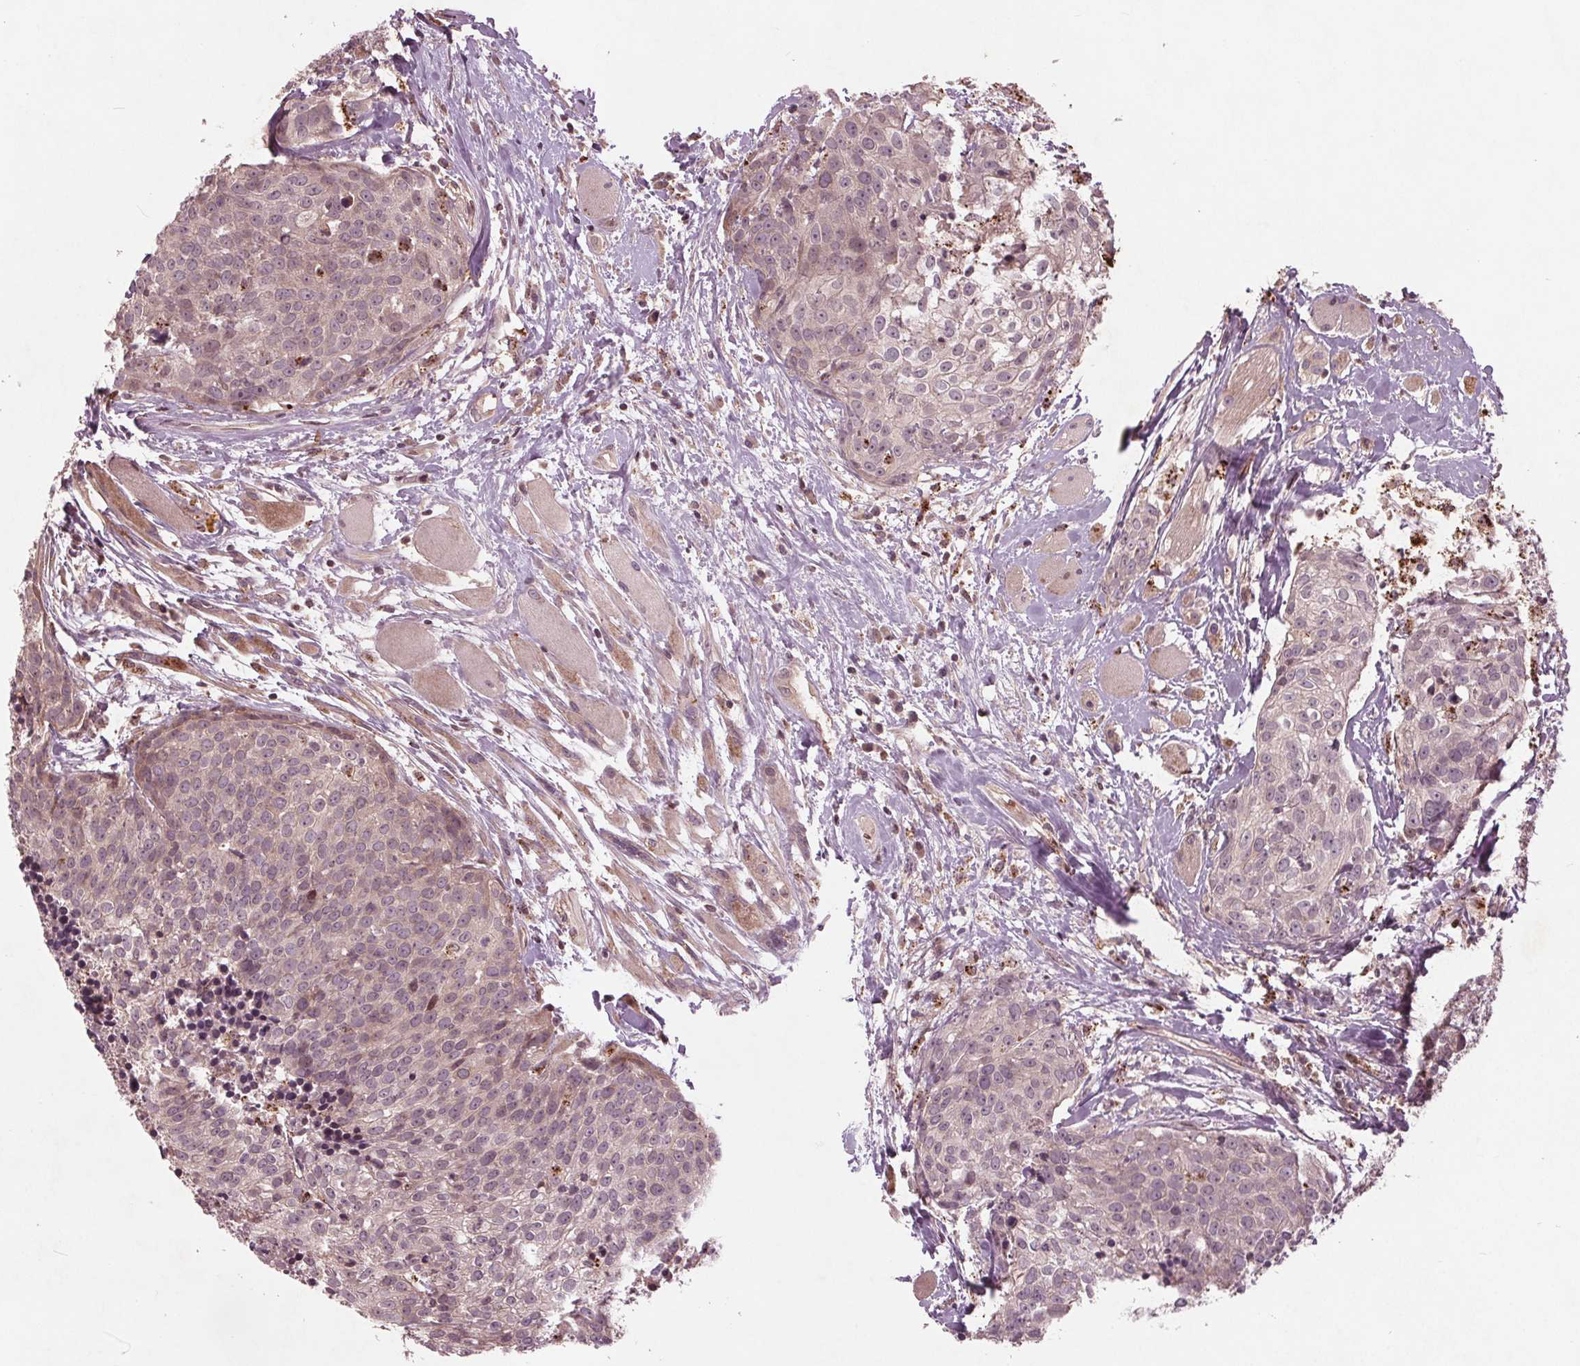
{"staining": {"intensity": "weak", "quantity": "<25%", "location": "nuclear"}, "tissue": "head and neck cancer", "cell_type": "Tumor cells", "image_type": "cancer", "snomed": [{"axis": "morphology", "description": "Squamous cell carcinoma, NOS"}, {"axis": "topography", "description": "Oral tissue"}, {"axis": "topography", "description": "Head-Neck"}], "caption": "Head and neck cancer (squamous cell carcinoma) was stained to show a protein in brown. There is no significant expression in tumor cells.", "gene": "CDKL4", "patient": {"sex": "male", "age": 64}}